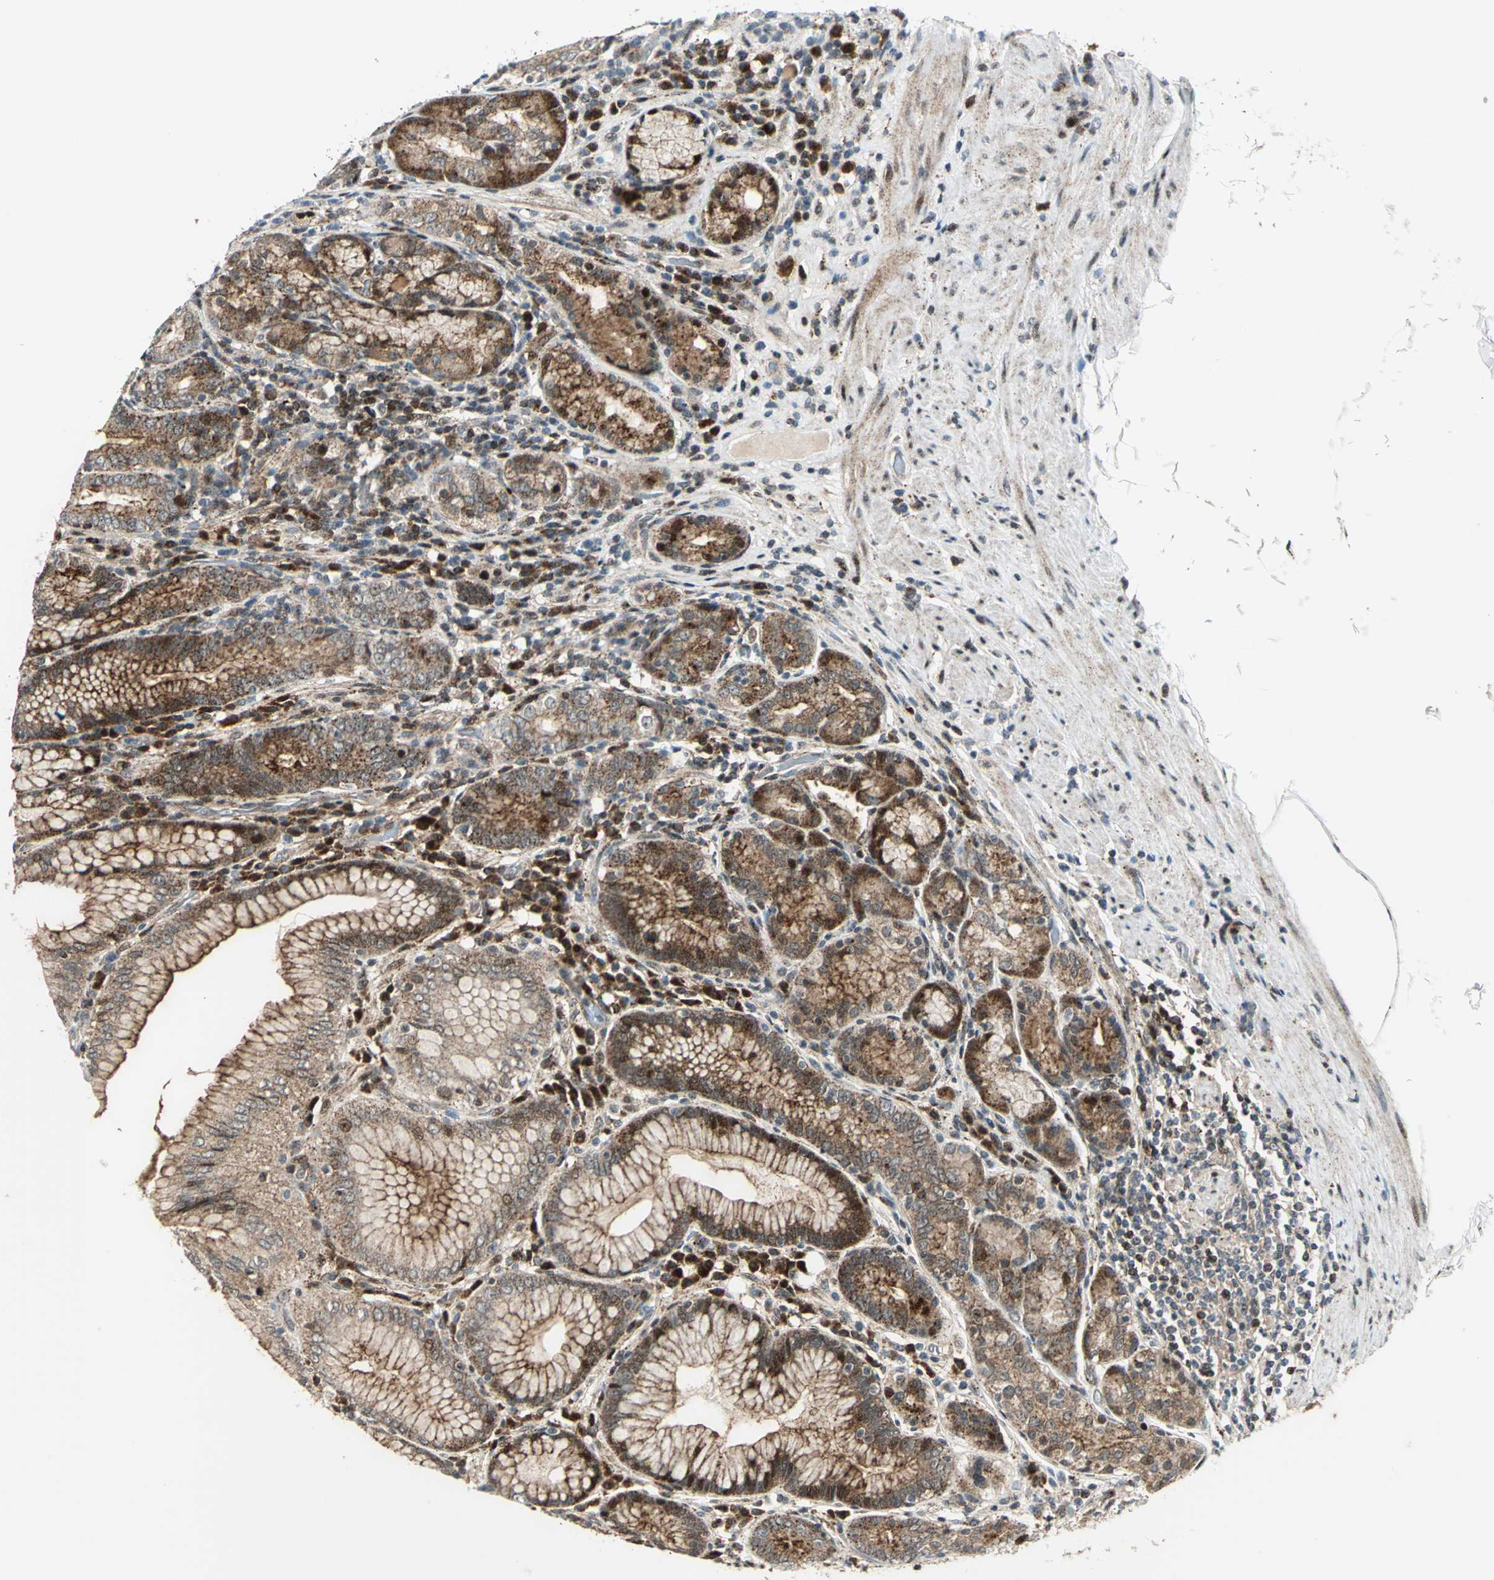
{"staining": {"intensity": "moderate", "quantity": ">75%", "location": "cytoplasmic/membranous"}, "tissue": "stomach", "cell_type": "Glandular cells", "image_type": "normal", "snomed": [{"axis": "morphology", "description": "Normal tissue, NOS"}, {"axis": "topography", "description": "Stomach, lower"}], "caption": "Protein expression by immunohistochemistry shows moderate cytoplasmic/membranous expression in about >75% of glandular cells in benign stomach.", "gene": "ATP6V1A", "patient": {"sex": "female", "age": 76}}